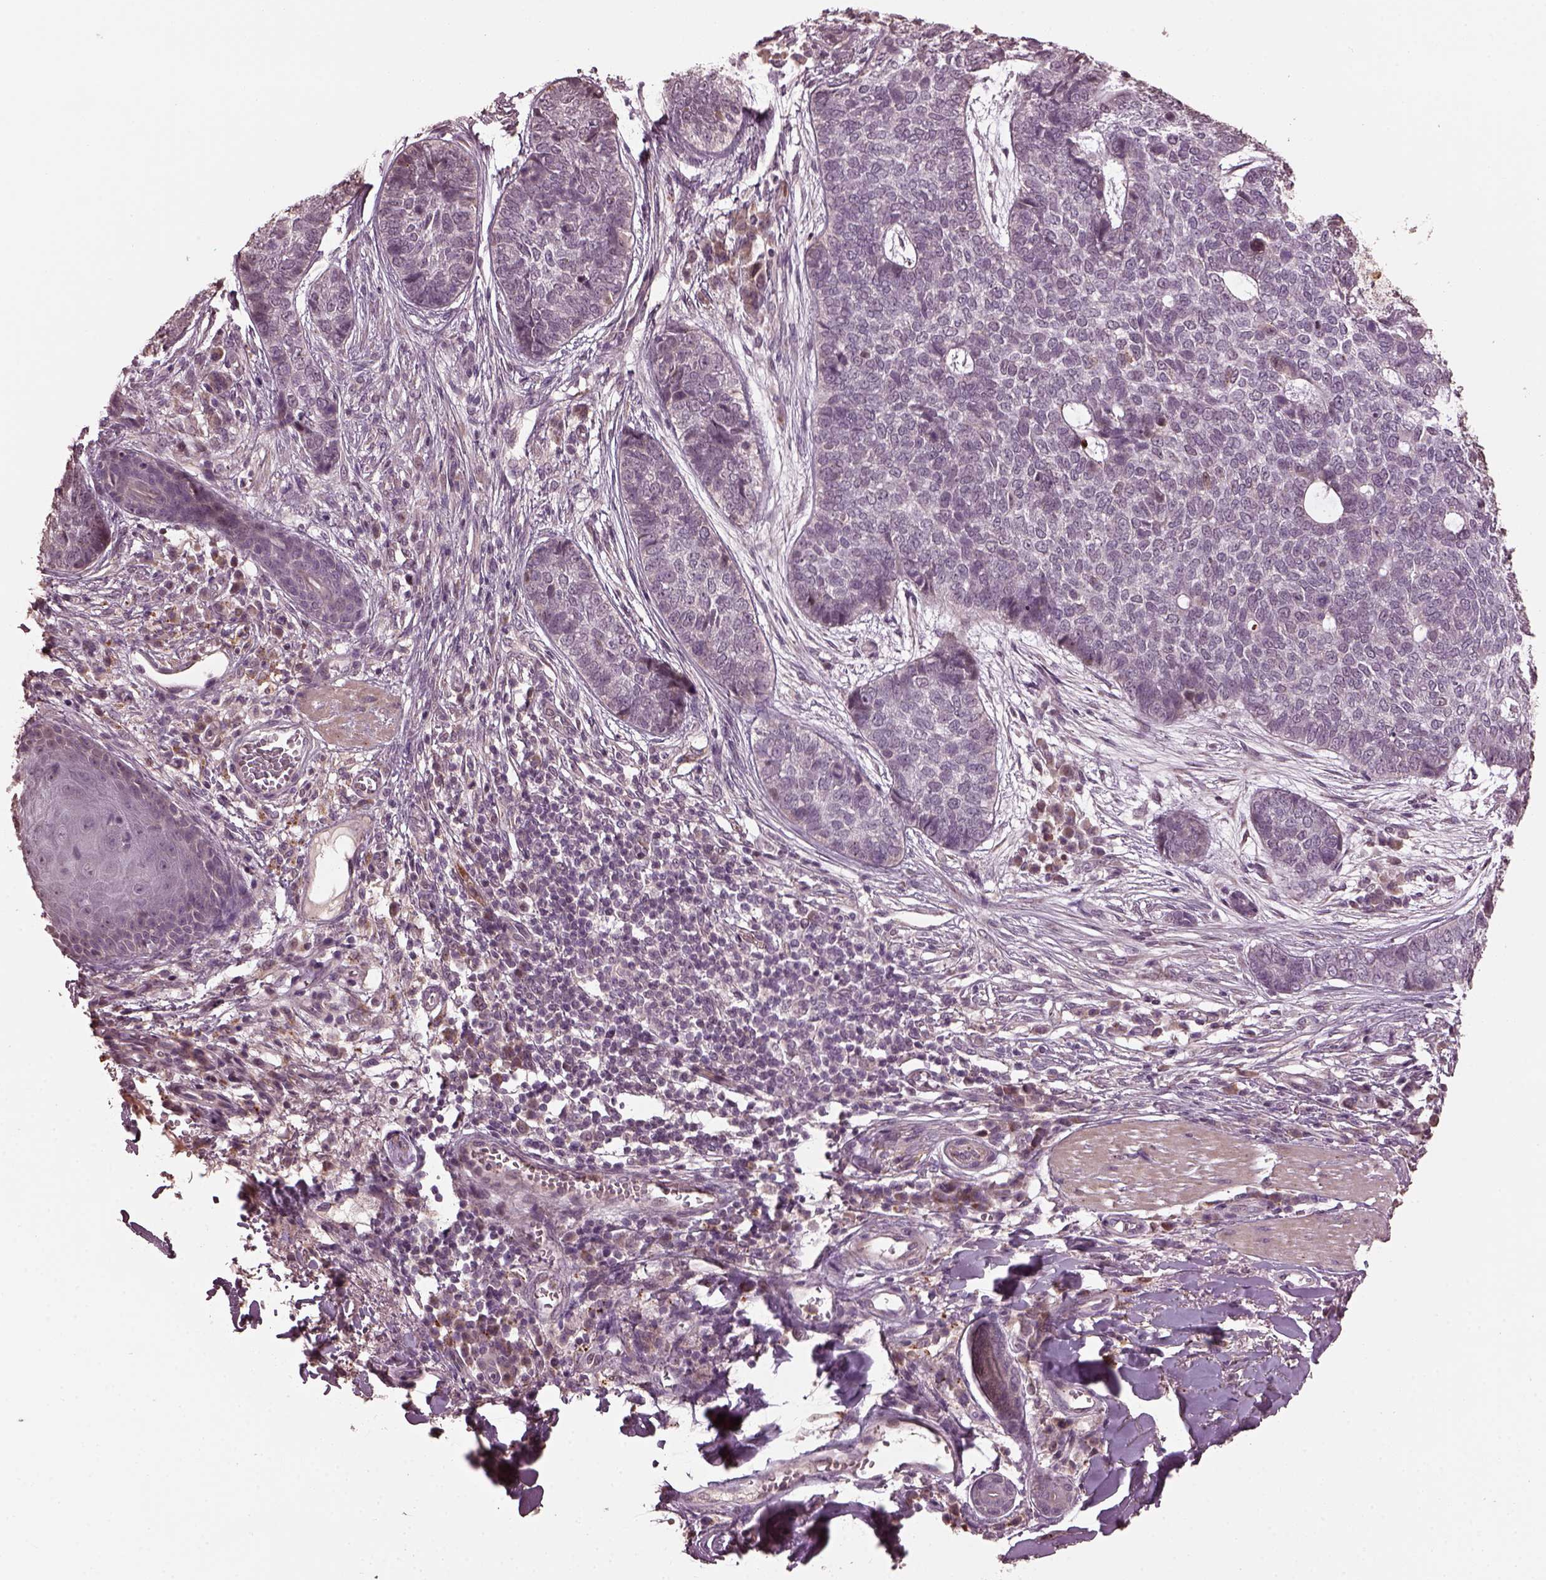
{"staining": {"intensity": "negative", "quantity": "none", "location": "none"}, "tissue": "skin cancer", "cell_type": "Tumor cells", "image_type": "cancer", "snomed": [{"axis": "morphology", "description": "Basal cell carcinoma"}, {"axis": "topography", "description": "Skin"}], "caption": "An image of basal cell carcinoma (skin) stained for a protein shows no brown staining in tumor cells.", "gene": "RUFY3", "patient": {"sex": "female", "age": 69}}